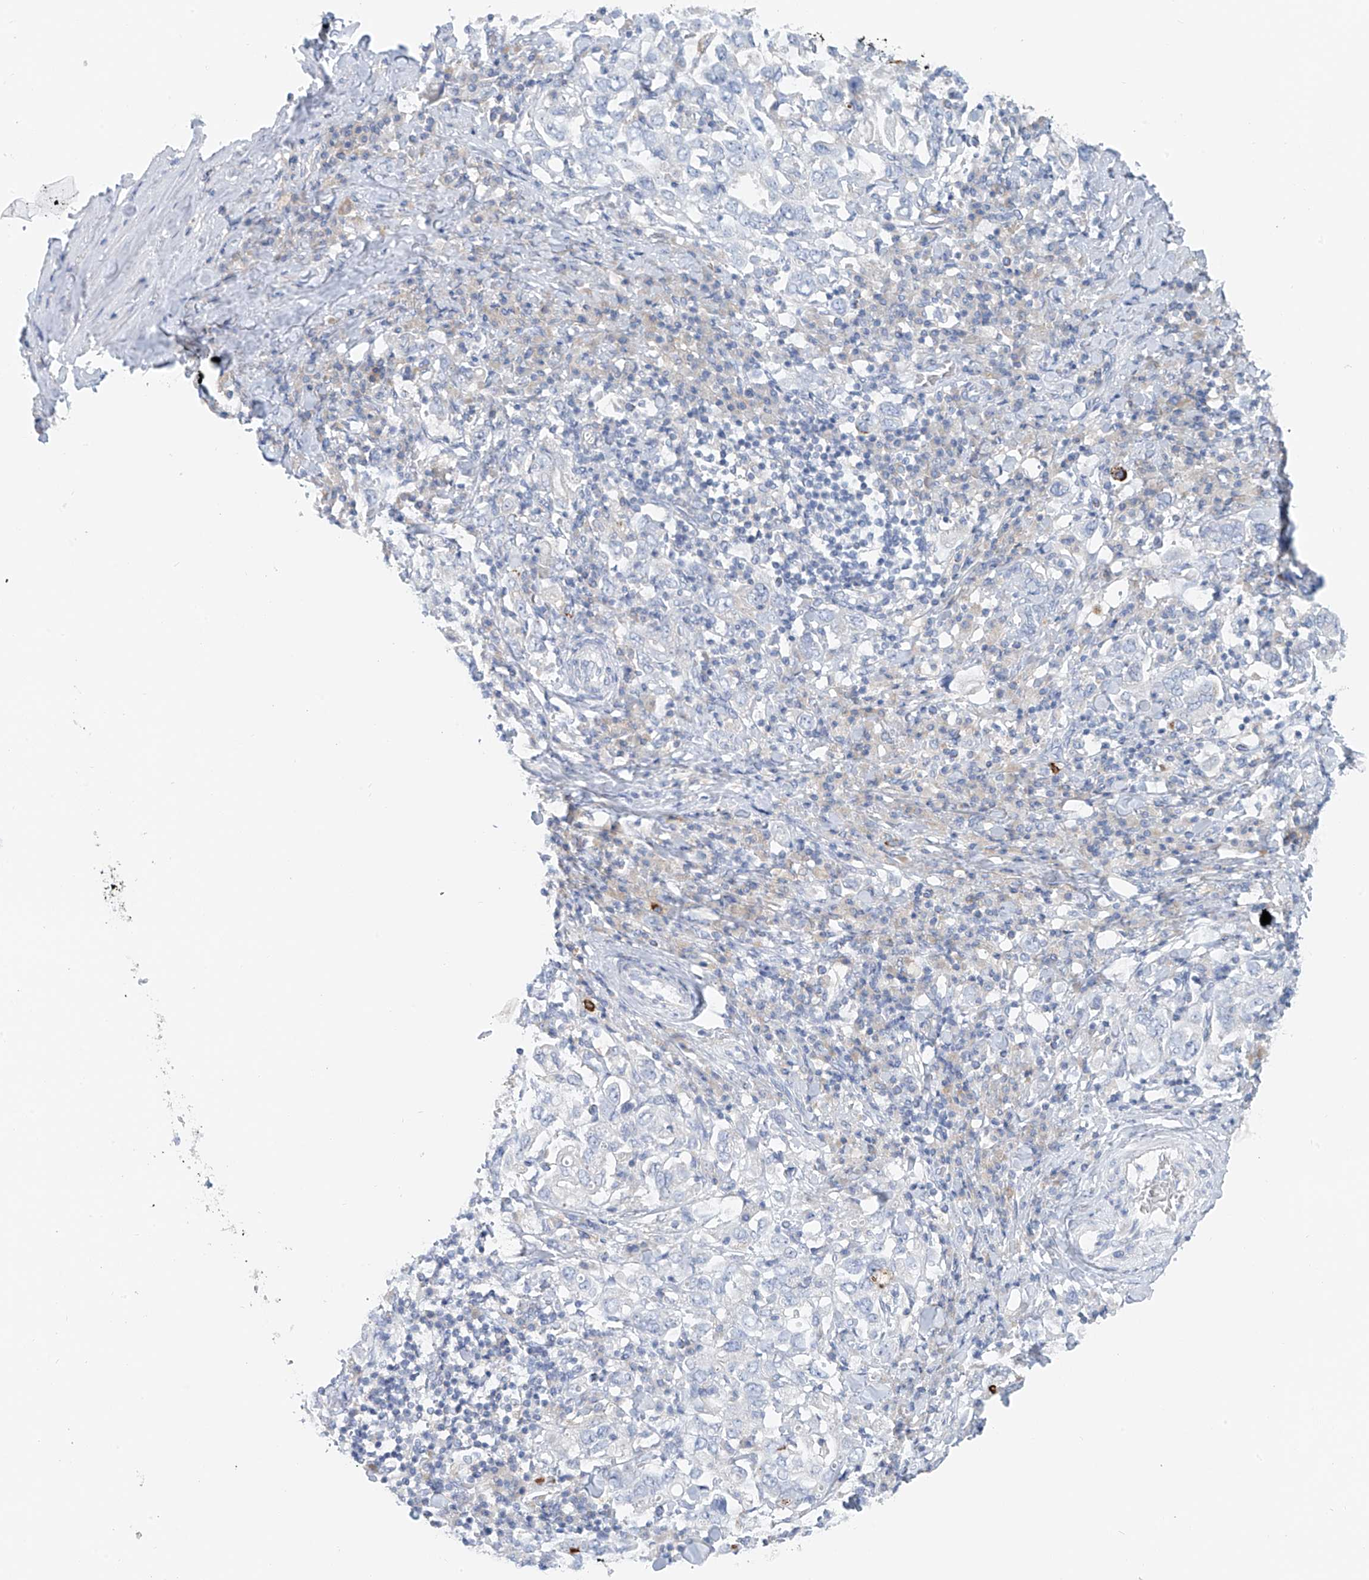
{"staining": {"intensity": "negative", "quantity": "none", "location": "none"}, "tissue": "stomach cancer", "cell_type": "Tumor cells", "image_type": "cancer", "snomed": [{"axis": "morphology", "description": "Adenocarcinoma, NOS"}, {"axis": "topography", "description": "Stomach, upper"}], "caption": "DAB immunohistochemical staining of human stomach cancer displays no significant positivity in tumor cells.", "gene": "POMGNT2", "patient": {"sex": "male", "age": 62}}